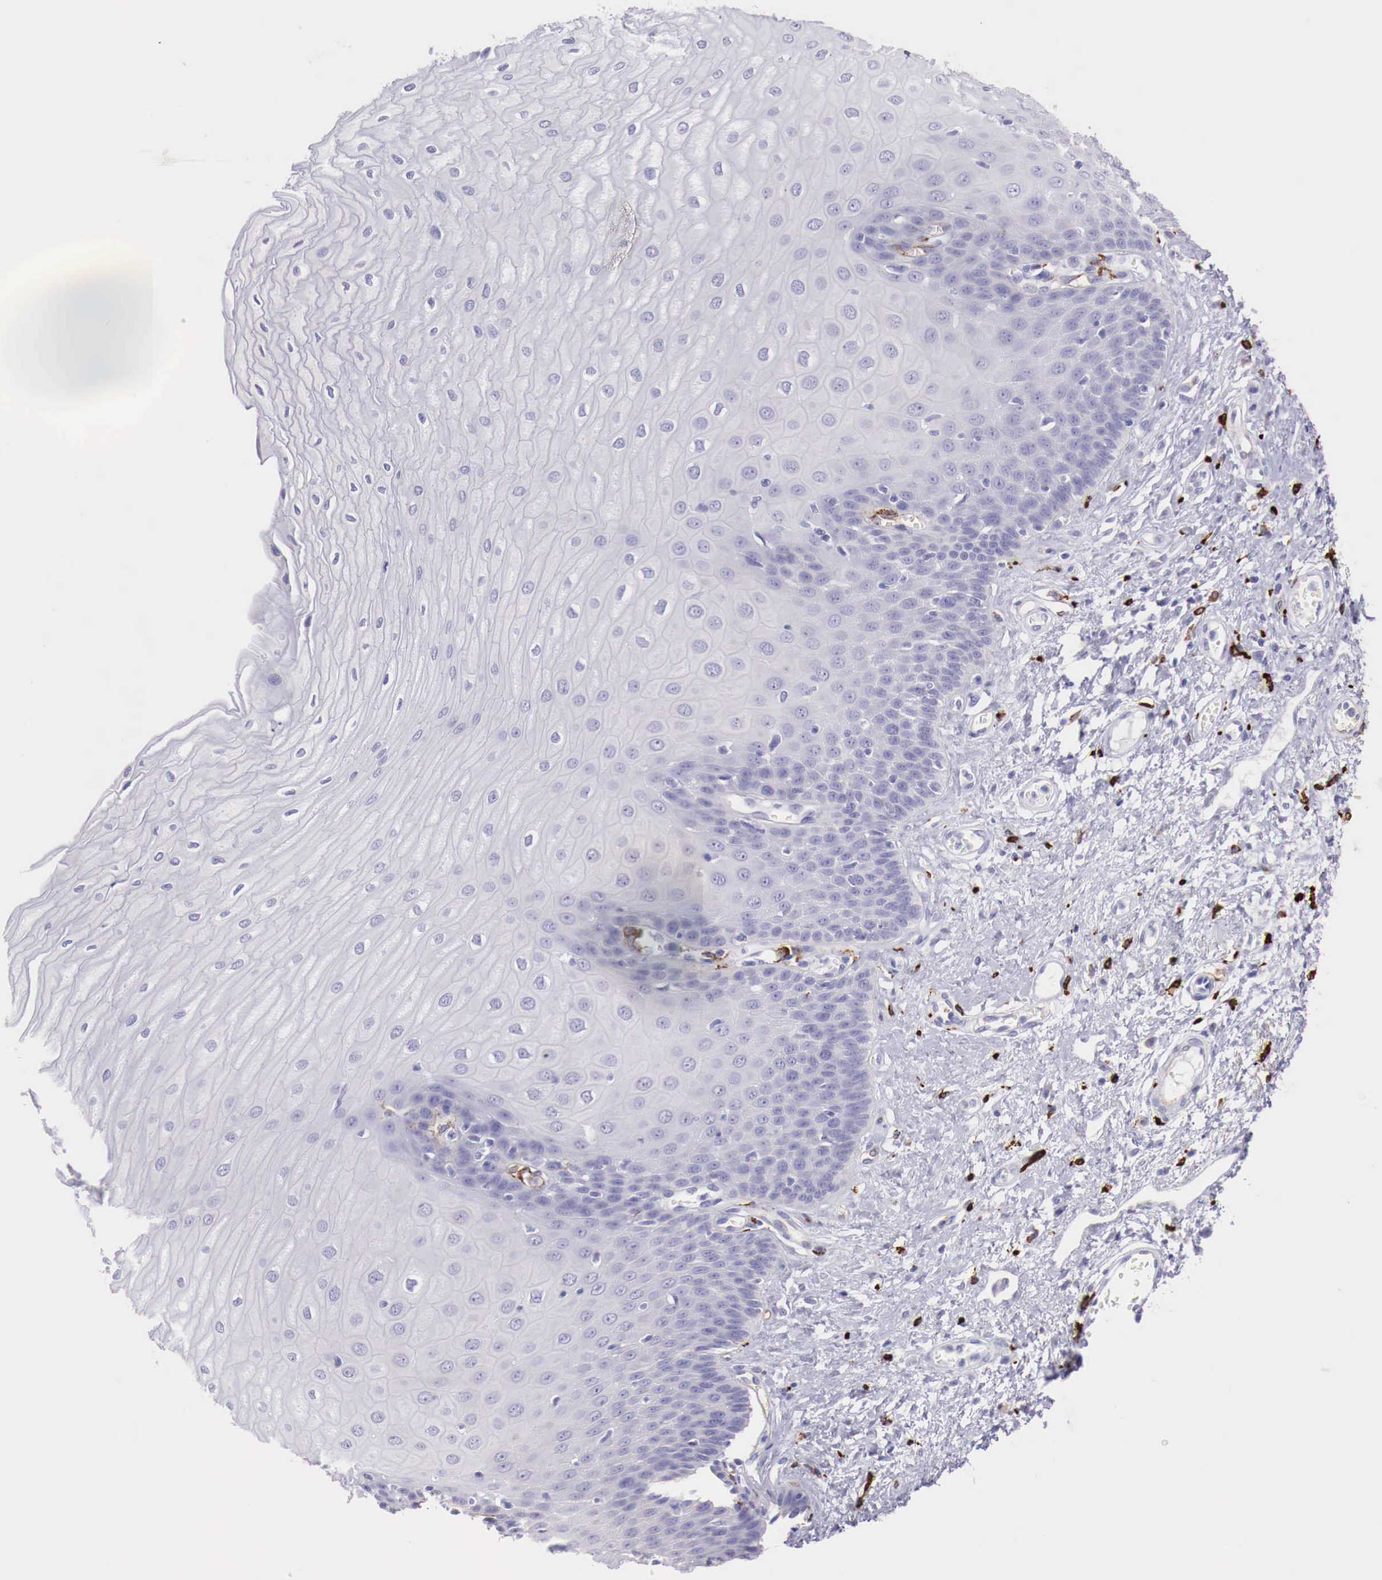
{"staining": {"intensity": "negative", "quantity": "none", "location": "none"}, "tissue": "esophagus", "cell_type": "Squamous epithelial cells", "image_type": "normal", "snomed": [{"axis": "morphology", "description": "Normal tissue, NOS"}, {"axis": "topography", "description": "Esophagus"}], "caption": "Immunohistochemistry image of benign esophagus stained for a protein (brown), which exhibits no staining in squamous epithelial cells. The staining was performed using DAB (3,3'-diaminobenzidine) to visualize the protein expression in brown, while the nuclei were stained in blue with hematoxylin (Magnification: 20x).", "gene": "MSR1", "patient": {"sex": "male", "age": 65}}